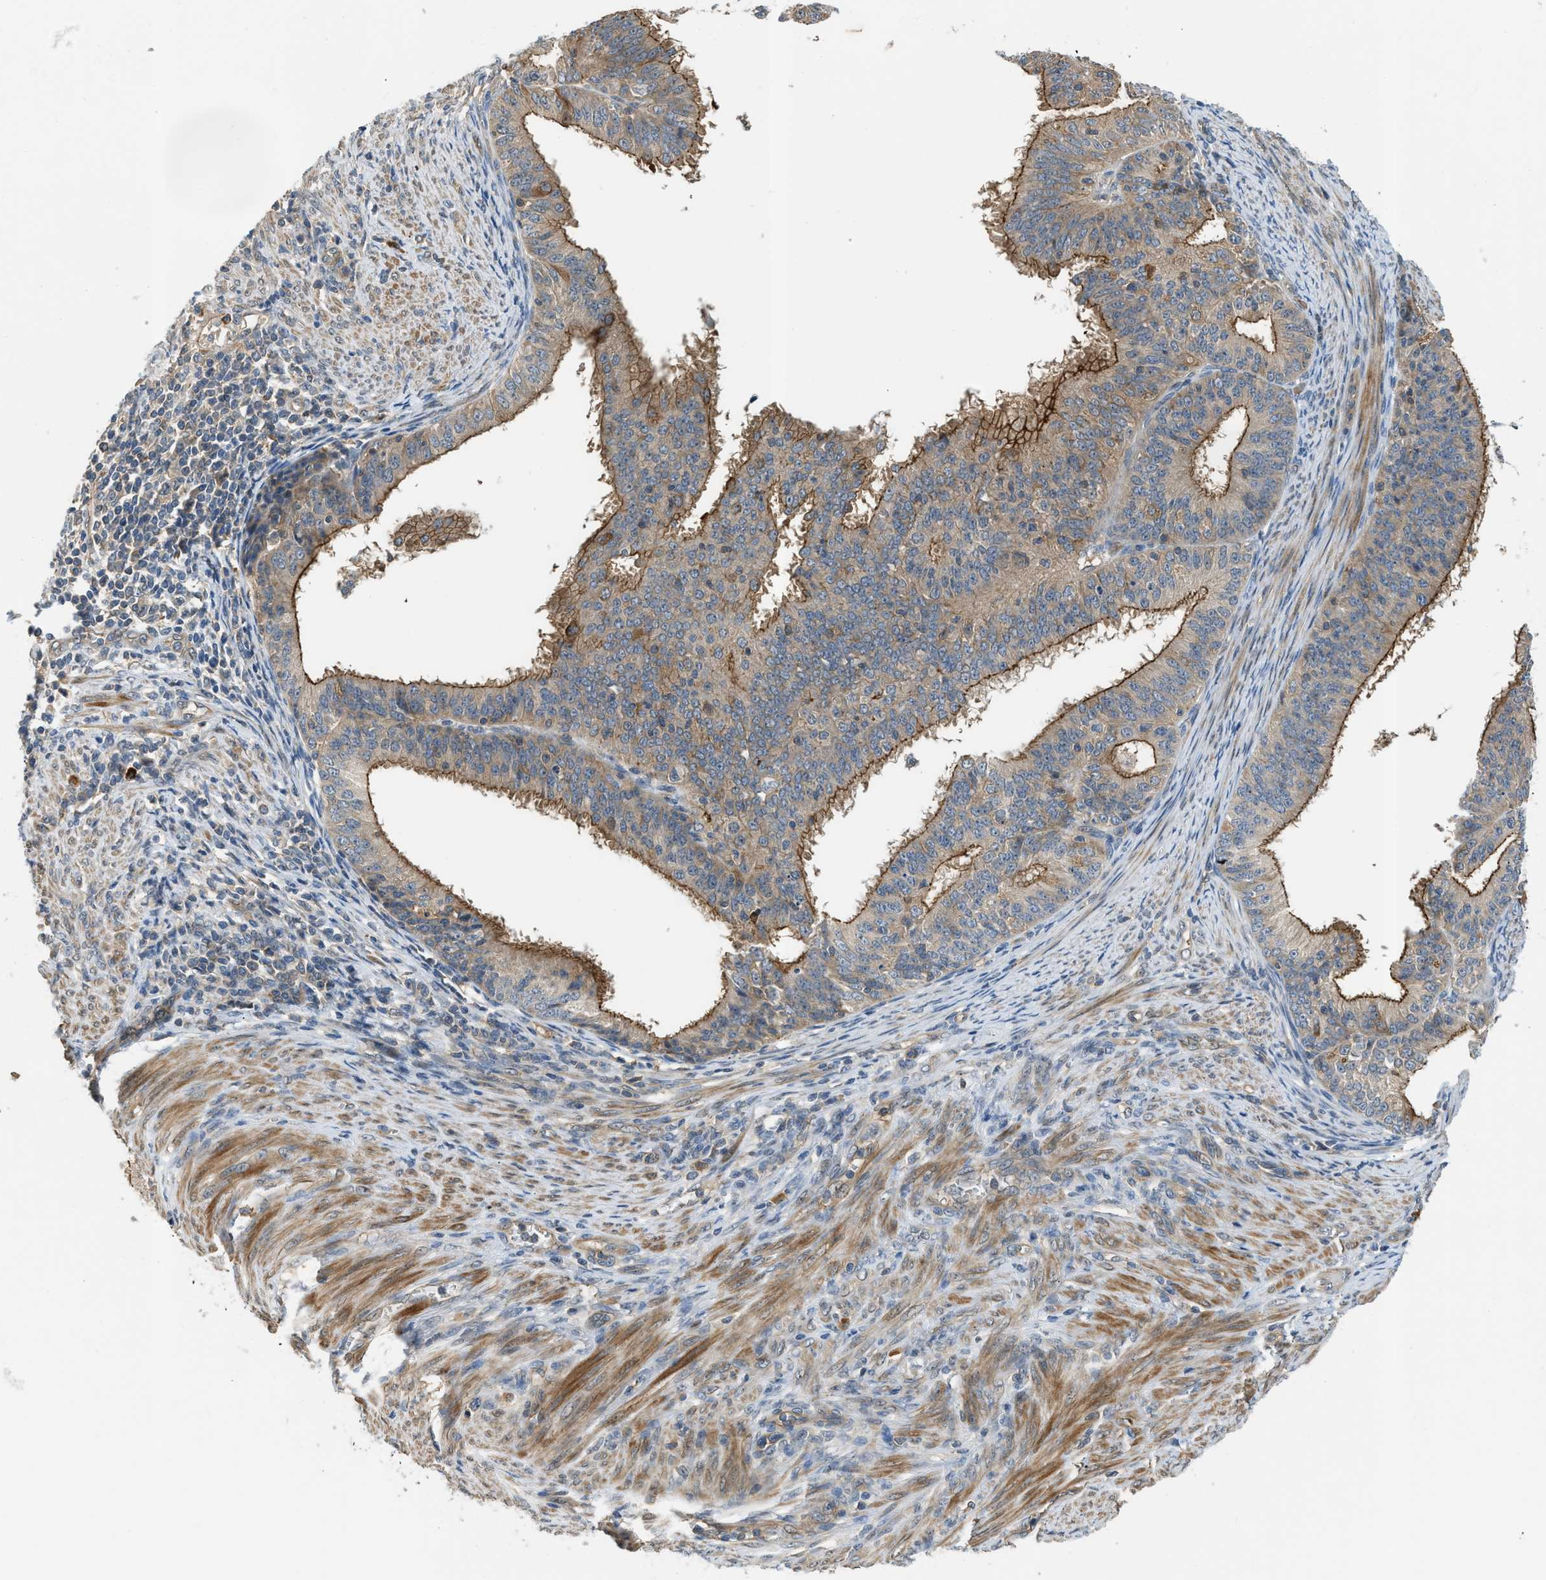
{"staining": {"intensity": "moderate", "quantity": ">75%", "location": "cytoplasmic/membranous"}, "tissue": "endometrial cancer", "cell_type": "Tumor cells", "image_type": "cancer", "snomed": [{"axis": "morphology", "description": "Adenocarcinoma, NOS"}, {"axis": "topography", "description": "Endometrium"}], "caption": "Immunohistochemical staining of human adenocarcinoma (endometrial) demonstrates medium levels of moderate cytoplasmic/membranous protein expression in approximately >75% of tumor cells.", "gene": "CBLB", "patient": {"sex": "female", "age": 70}}